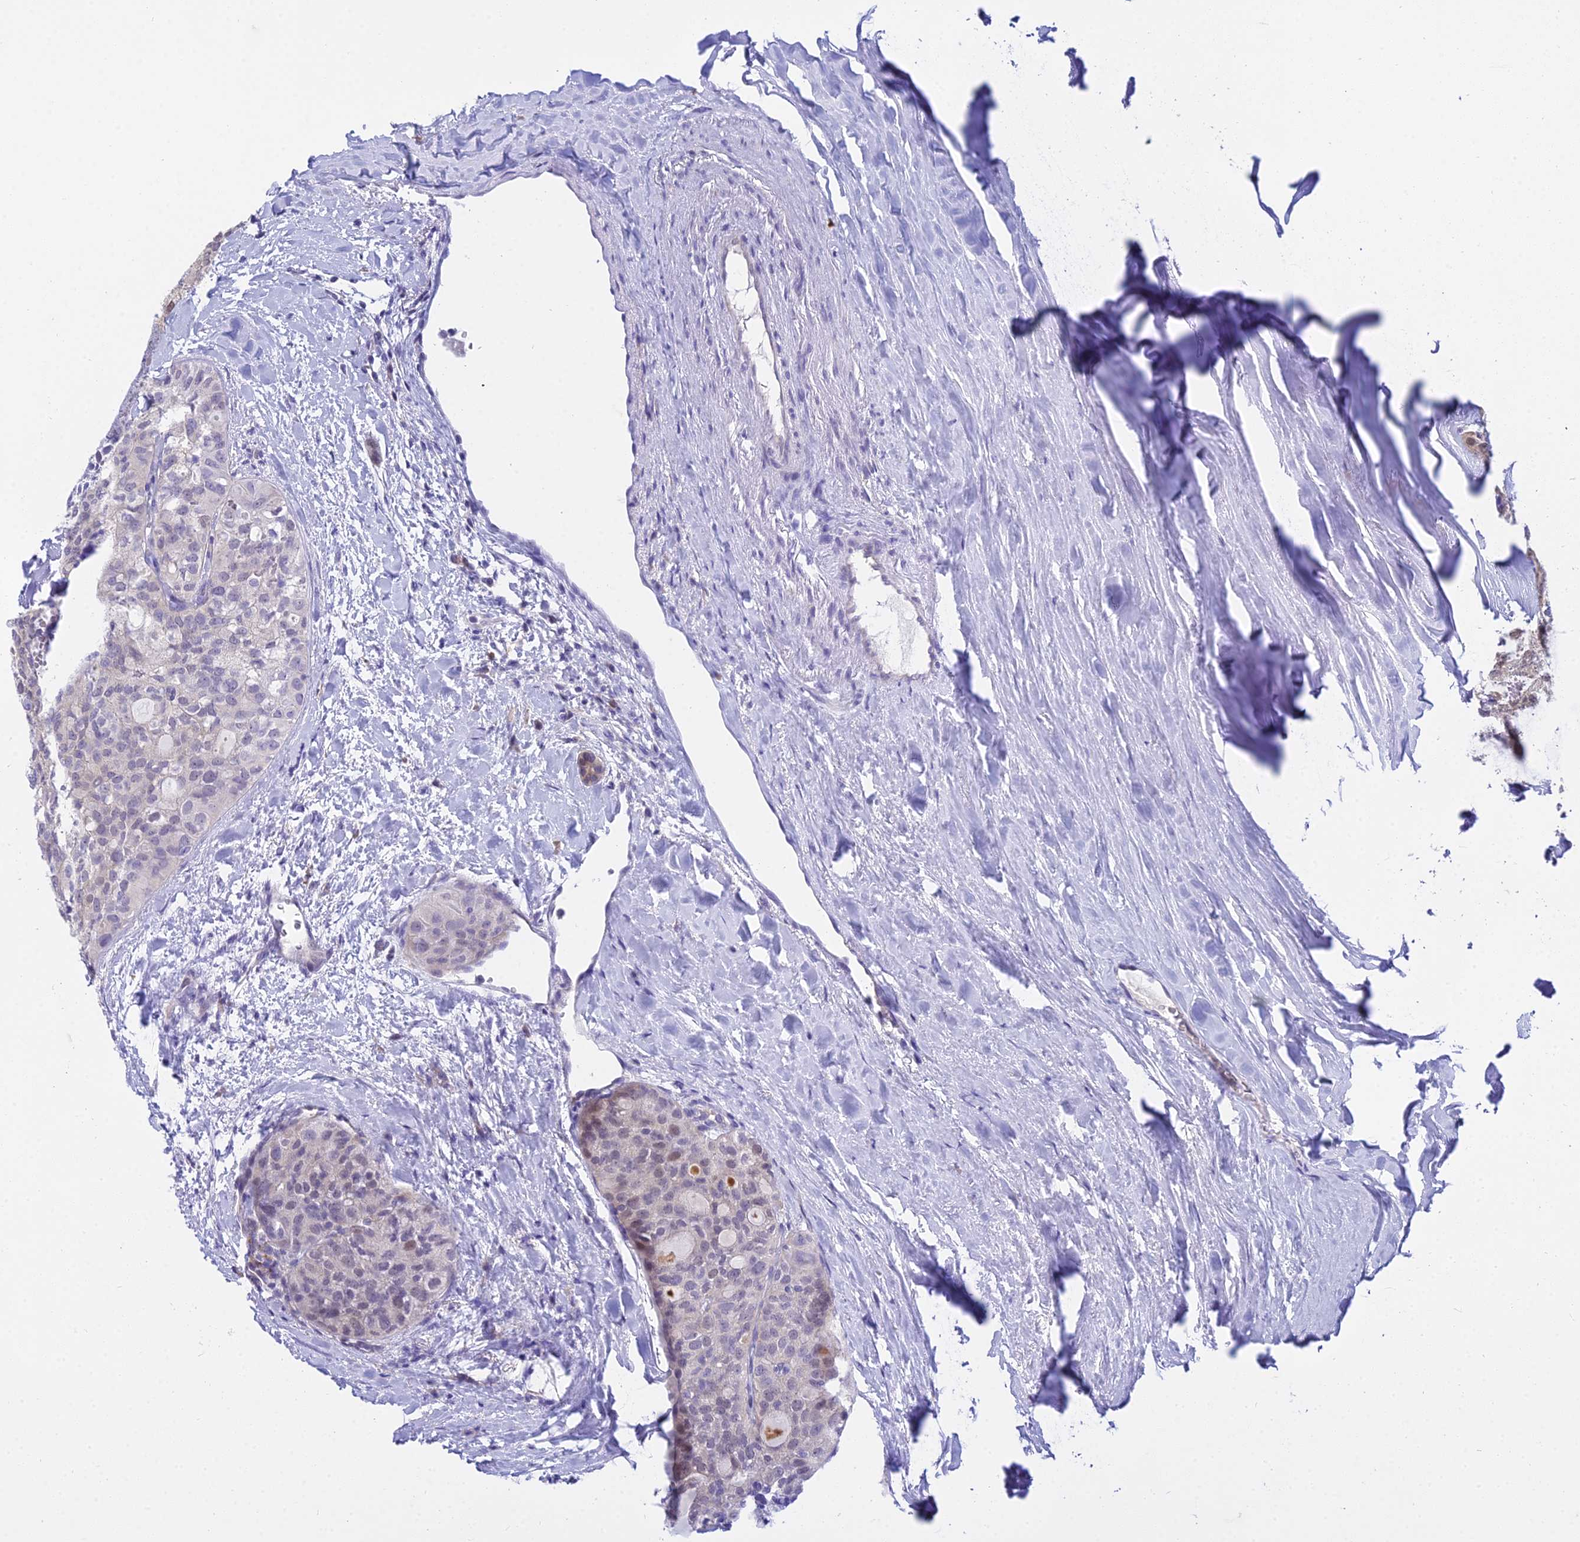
{"staining": {"intensity": "moderate", "quantity": "25%-75%", "location": "nuclear"}, "tissue": "thyroid cancer", "cell_type": "Tumor cells", "image_type": "cancer", "snomed": [{"axis": "morphology", "description": "Follicular adenoma carcinoma, NOS"}, {"axis": "topography", "description": "Thyroid gland"}], "caption": "Protein staining of thyroid cancer tissue shows moderate nuclear expression in about 25%-75% of tumor cells. The staining was performed using DAB to visualize the protein expression in brown, while the nuclei were stained in blue with hematoxylin (Magnification: 20x).", "gene": "ZMIZ1", "patient": {"sex": "male", "age": 75}}